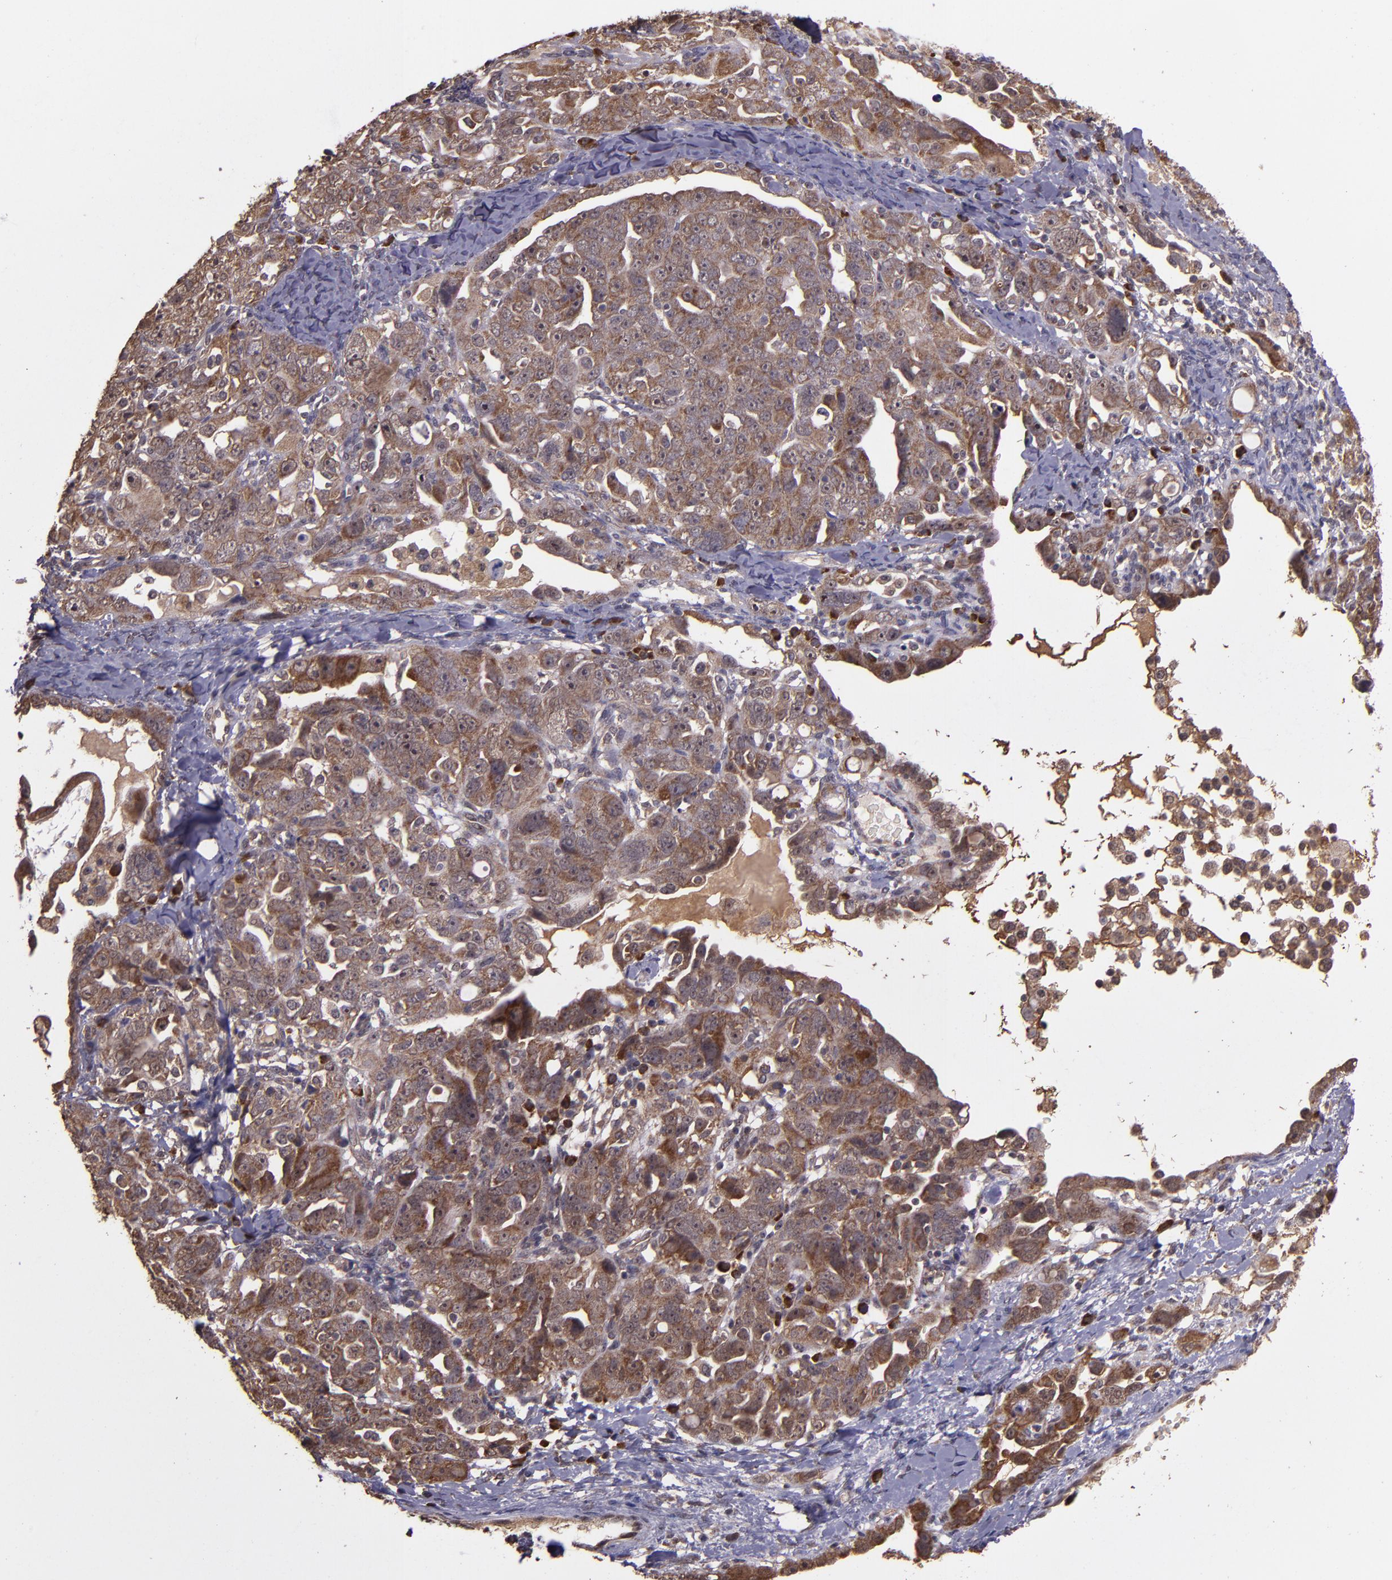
{"staining": {"intensity": "strong", "quantity": ">75%", "location": "cytoplasmic/membranous"}, "tissue": "ovarian cancer", "cell_type": "Tumor cells", "image_type": "cancer", "snomed": [{"axis": "morphology", "description": "Cystadenocarcinoma, serous, NOS"}, {"axis": "topography", "description": "Ovary"}], "caption": "Immunohistochemical staining of ovarian cancer (serous cystadenocarcinoma) displays high levels of strong cytoplasmic/membranous protein positivity in about >75% of tumor cells. Using DAB (3,3'-diaminobenzidine) (brown) and hematoxylin (blue) stains, captured at high magnification using brightfield microscopy.", "gene": "USP51", "patient": {"sex": "female", "age": 66}}